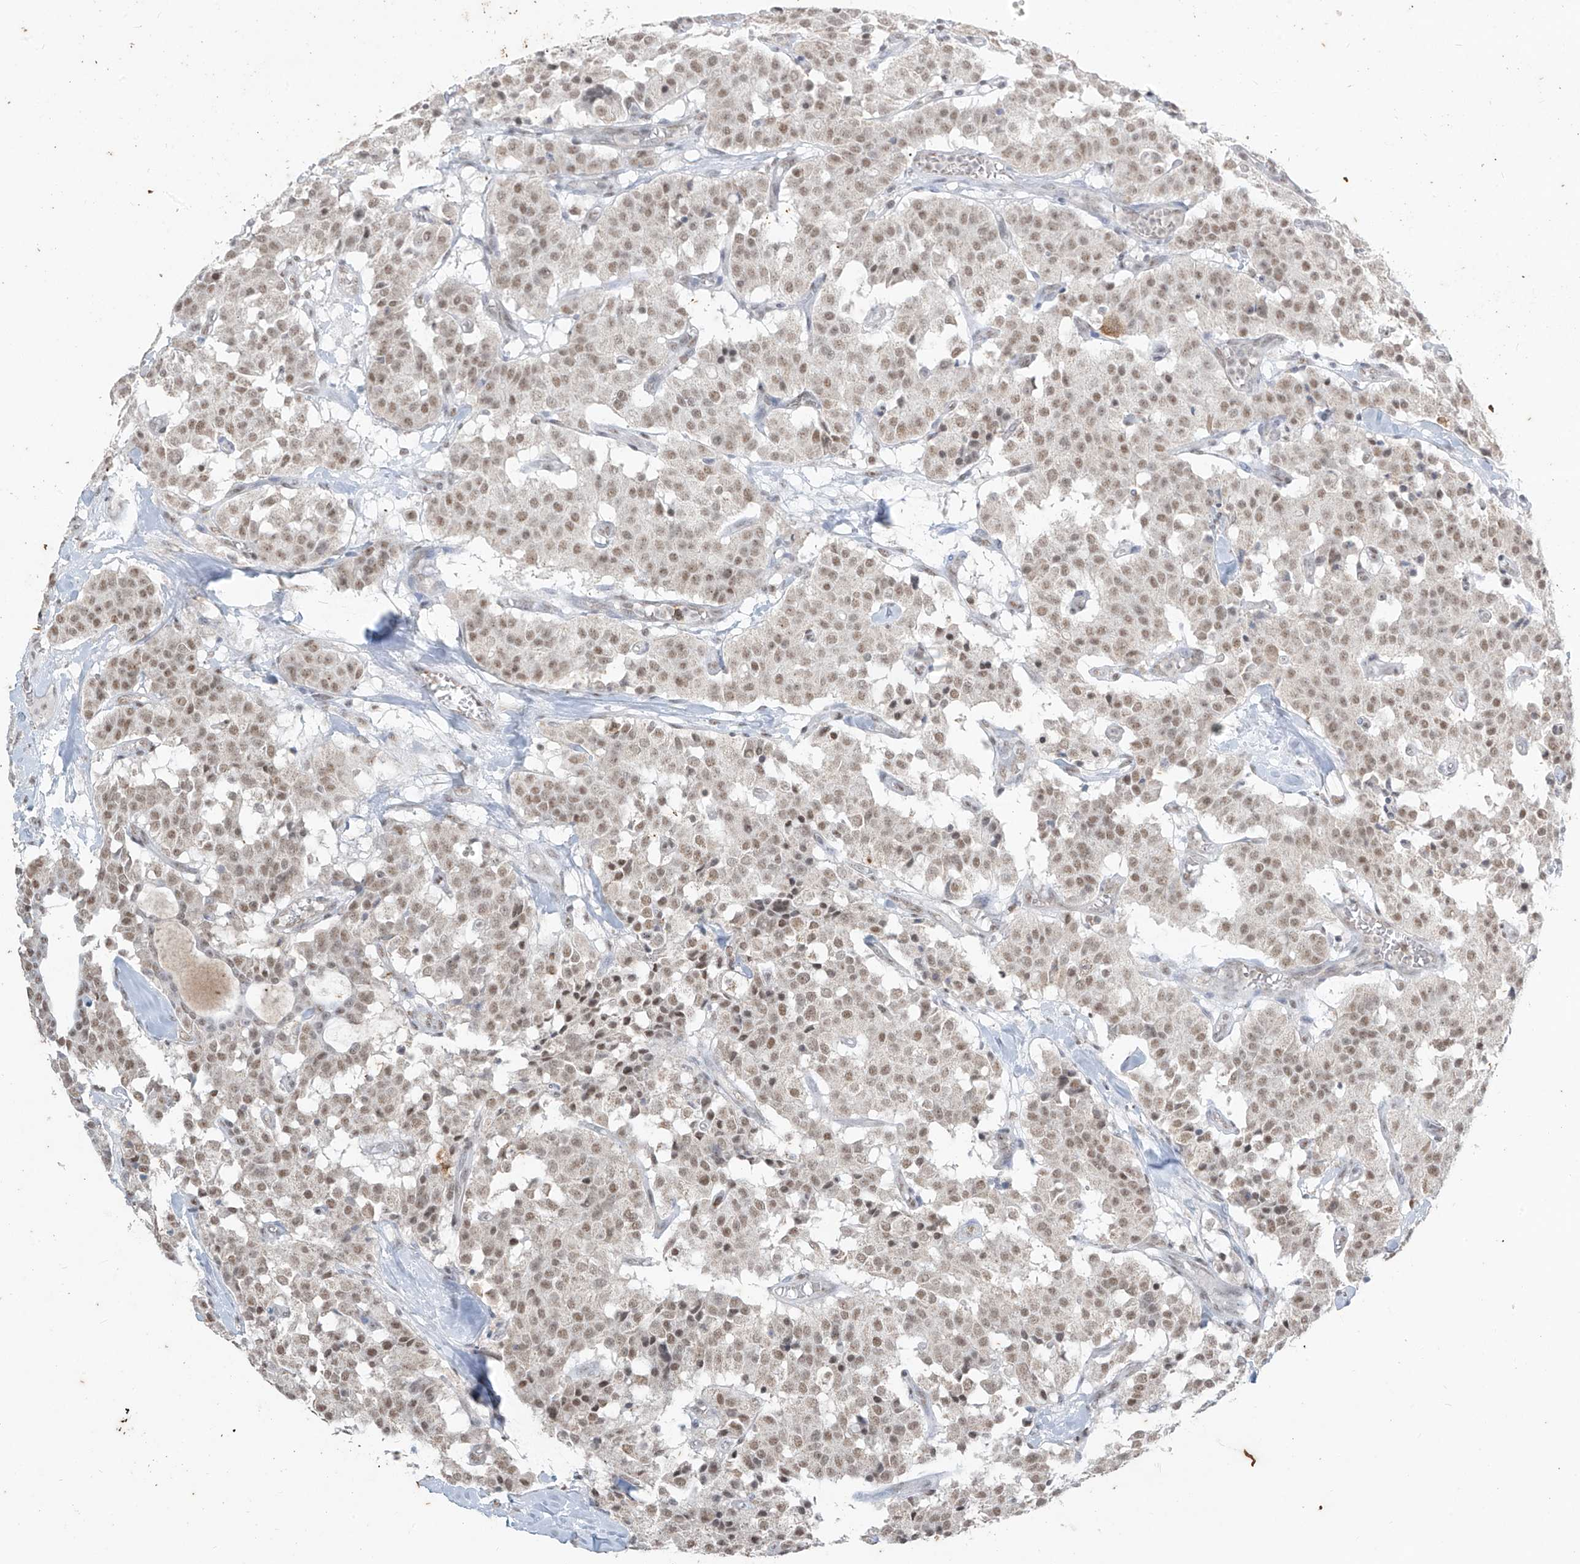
{"staining": {"intensity": "moderate", "quantity": ">75%", "location": "nuclear"}, "tissue": "carcinoid", "cell_type": "Tumor cells", "image_type": "cancer", "snomed": [{"axis": "morphology", "description": "Carcinoid, malignant, NOS"}, {"axis": "topography", "description": "Lung"}], "caption": "The image shows immunohistochemical staining of carcinoid. There is moderate nuclear staining is present in approximately >75% of tumor cells.", "gene": "TFEC", "patient": {"sex": "male", "age": 30}}